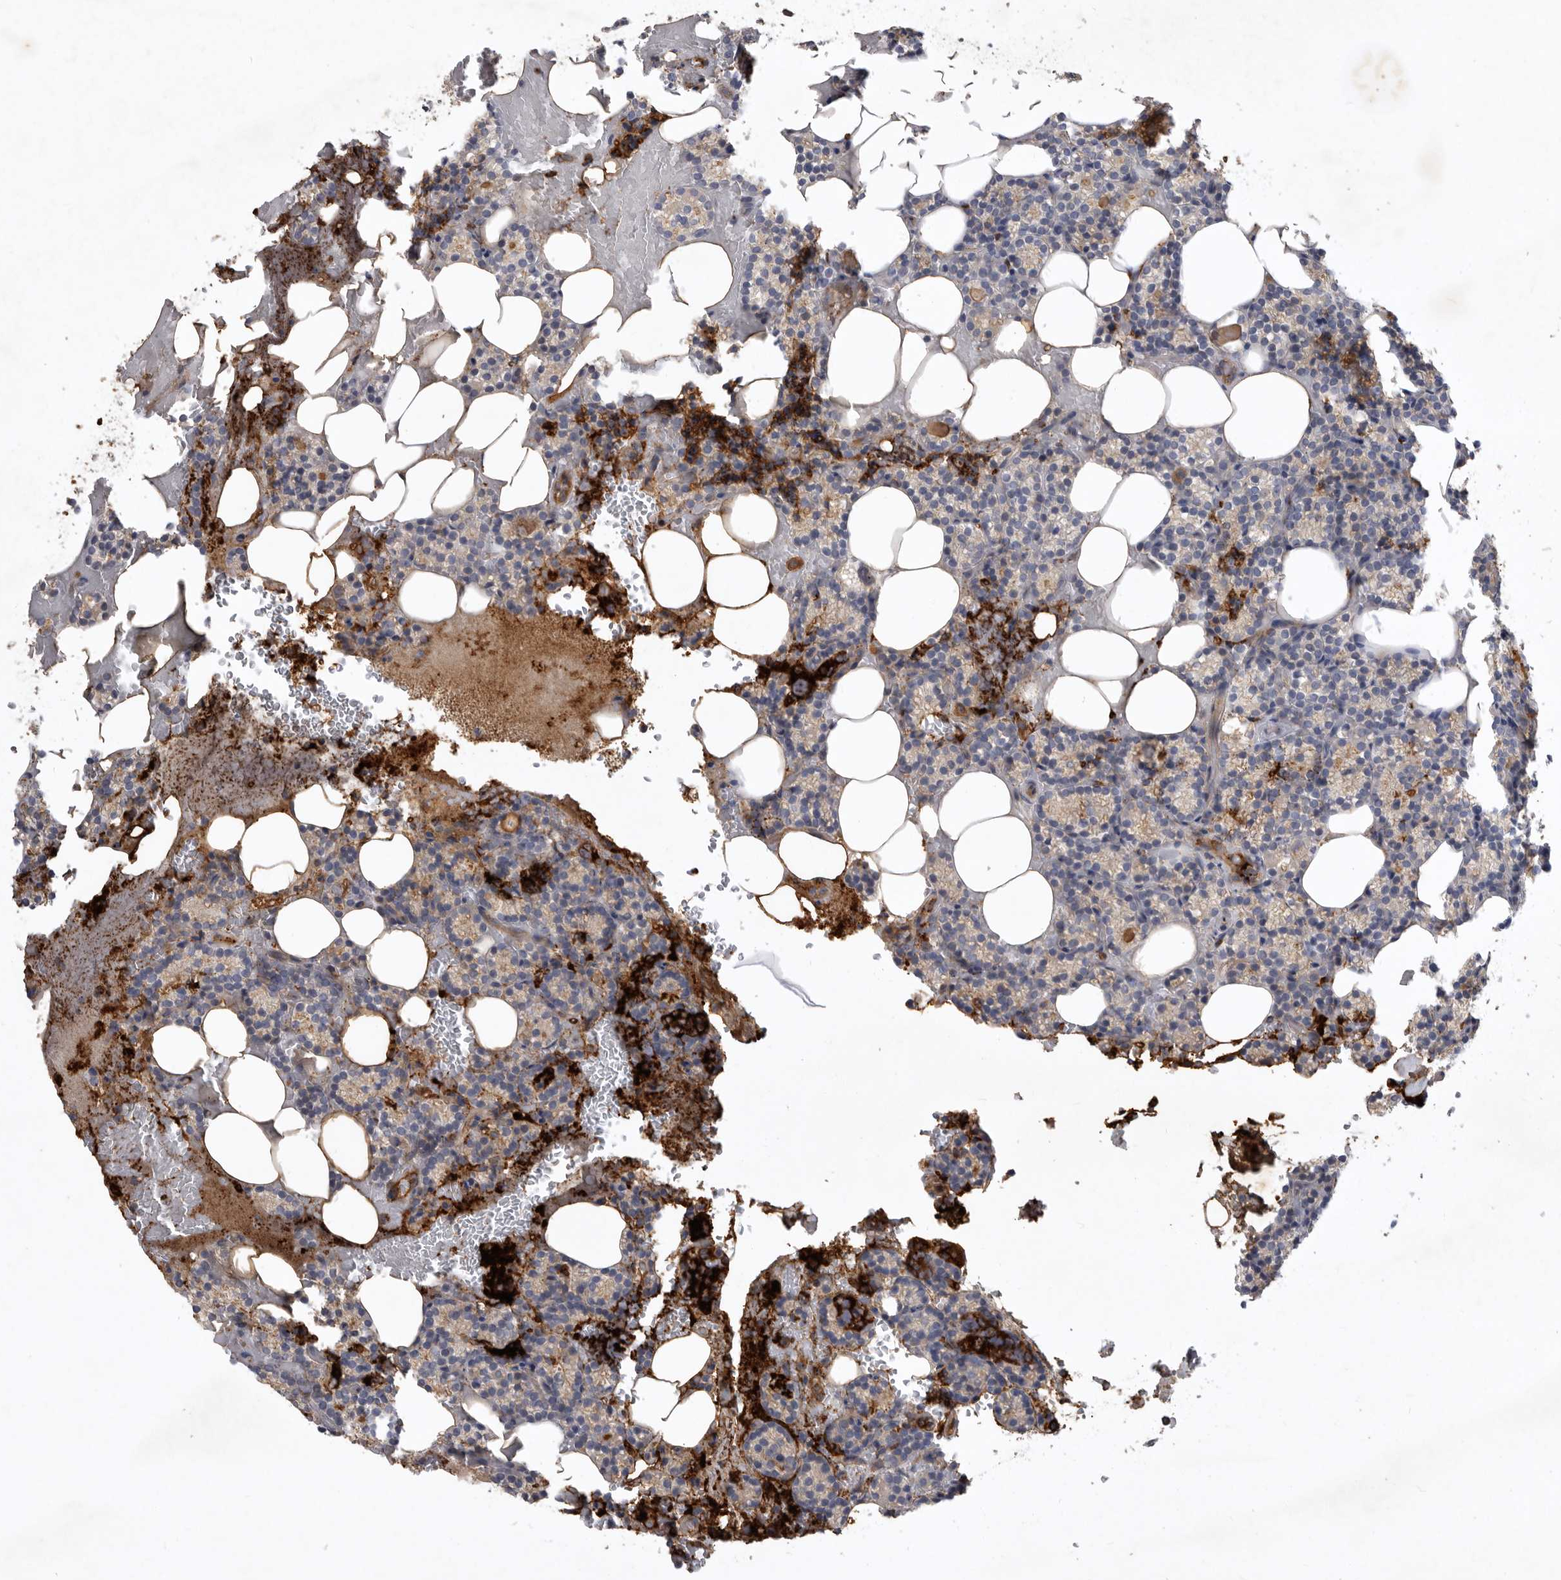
{"staining": {"intensity": "weak", "quantity": ">75%", "location": "cytoplasmic/membranous"}, "tissue": "parathyroid gland", "cell_type": "Glandular cells", "image_type": "normal", "snomed": [{"axis": "morphology", "description": "Normal tissue, NOS"}, {"axis": "topography", "description": "Parathyroid gland"}], "caption": "The immunohistochemical stain shows weak cytoplasmic/membranous staining in glandular cells of normal parathyroid gland.", "gene": "MLPH", "patient": {"sex": "female", "age": 78}}